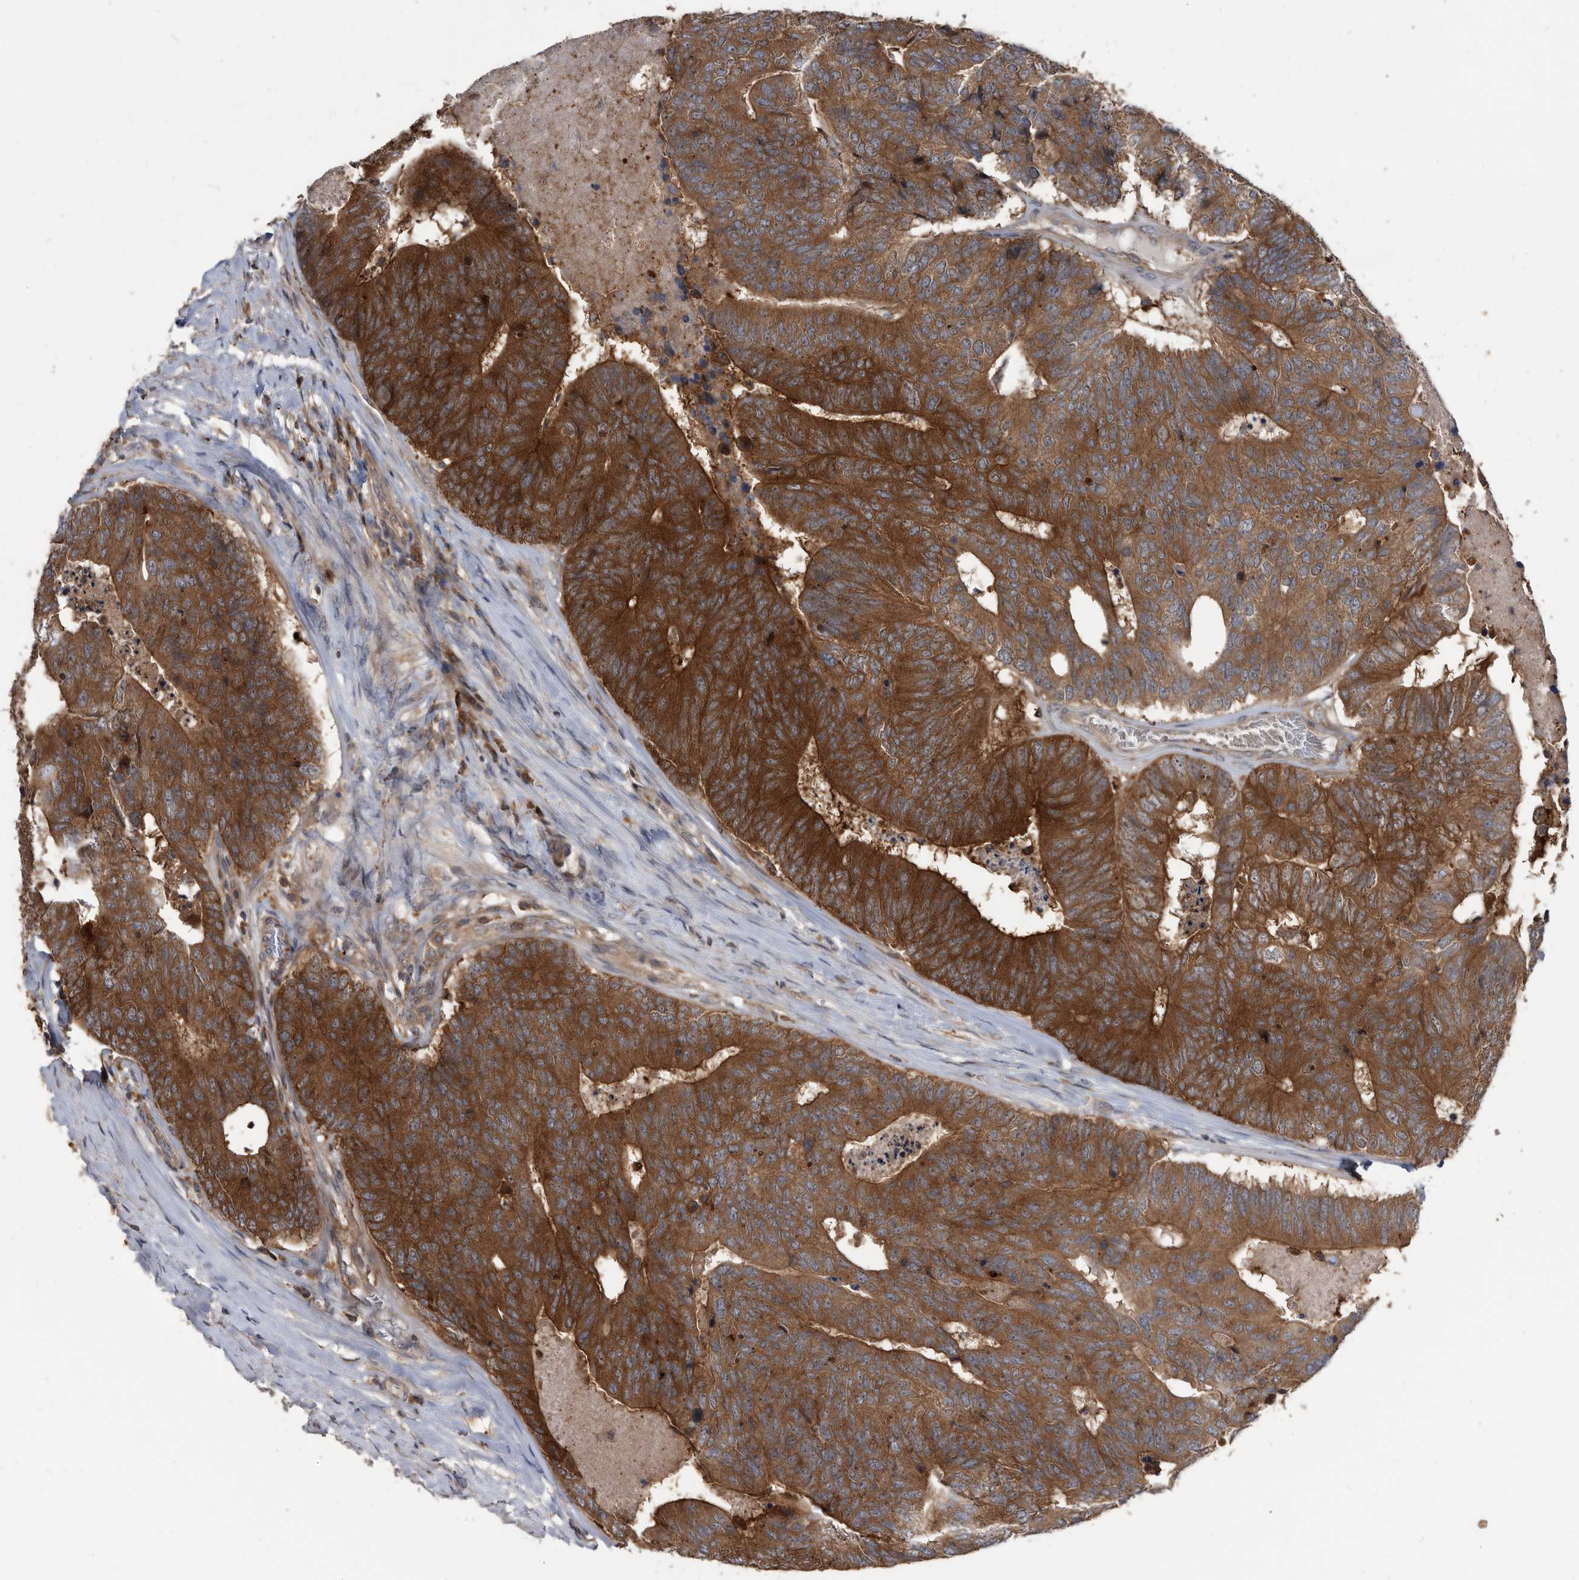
{"staining": {"intensity": "strong", "quantity": ">75%", "location": "cytoplasmic/membranous"}, "tissue": "colorectal cancer", "cell_type": "Tumor cells", "image_type": "cancer", "snomed": [{"axis": "morphology", "description": "Adenocarcinoma, NOS"}, {"axis": "topography", "description": "Colon"}], "caption": "The micrograph displays immunohistochemical staining of colorectal cancer (adenocarcinoma). There is strong cytoplasmic/membranous staining is appreciated in approximately >75% of tumor cells.", "gene": "APEH", "patient": {"sex": "female", "age": 67}}